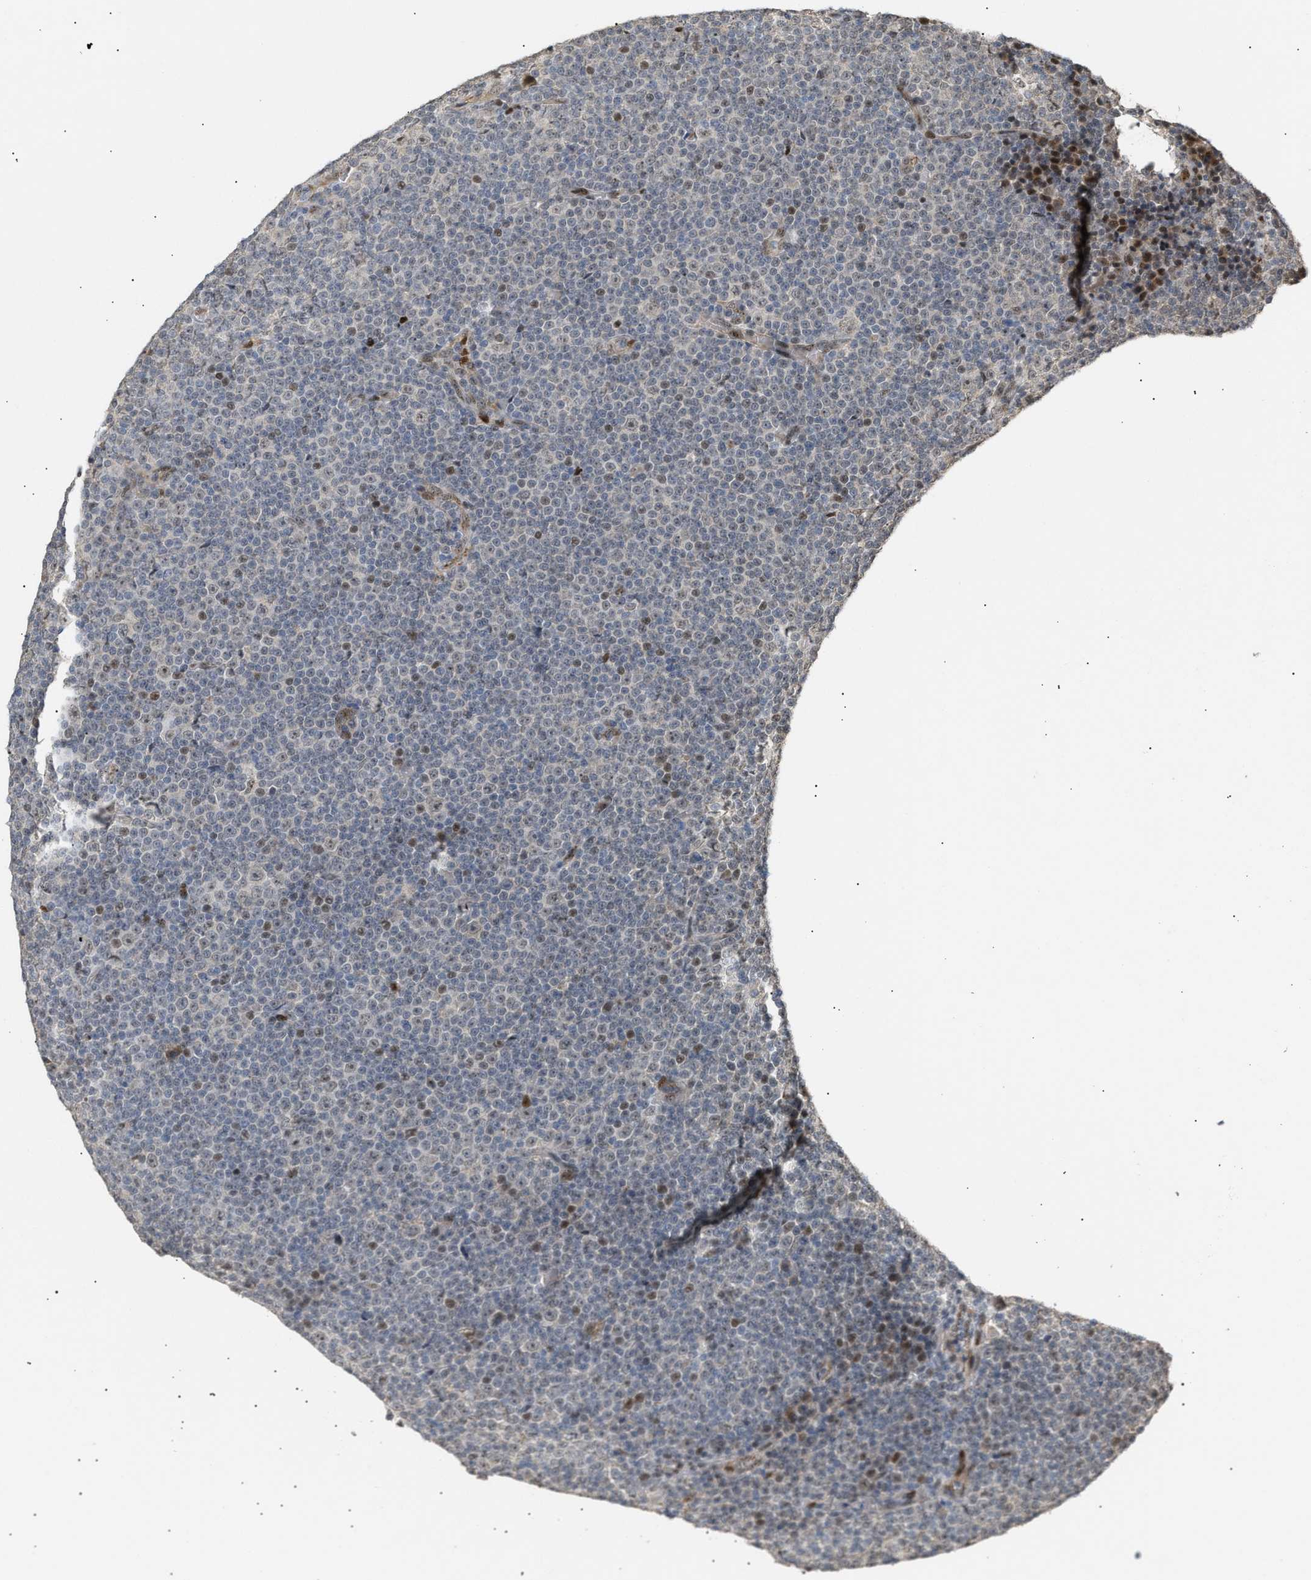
{"staining": {"intensity": "weak", "quantity": "<25%", "location": "nuclear"}, "tissue": "lymphoma", "cell_type": "Tumor cells", "image_type": "cancer", "snomed": [{"axis": "morphology", "description": "Malignant lymphoma, non-Hodgkin's type, Low grade"}, {"axis": "topography", "description": "Lymph node"}], "caption": "Immunohistochemistry (IHC) image of human lymphoma stained for a protein (brown), which shows no staining in tumor cells.", "gene": "ZFAND5", "patient": {"sex": "female", "age": 67}}